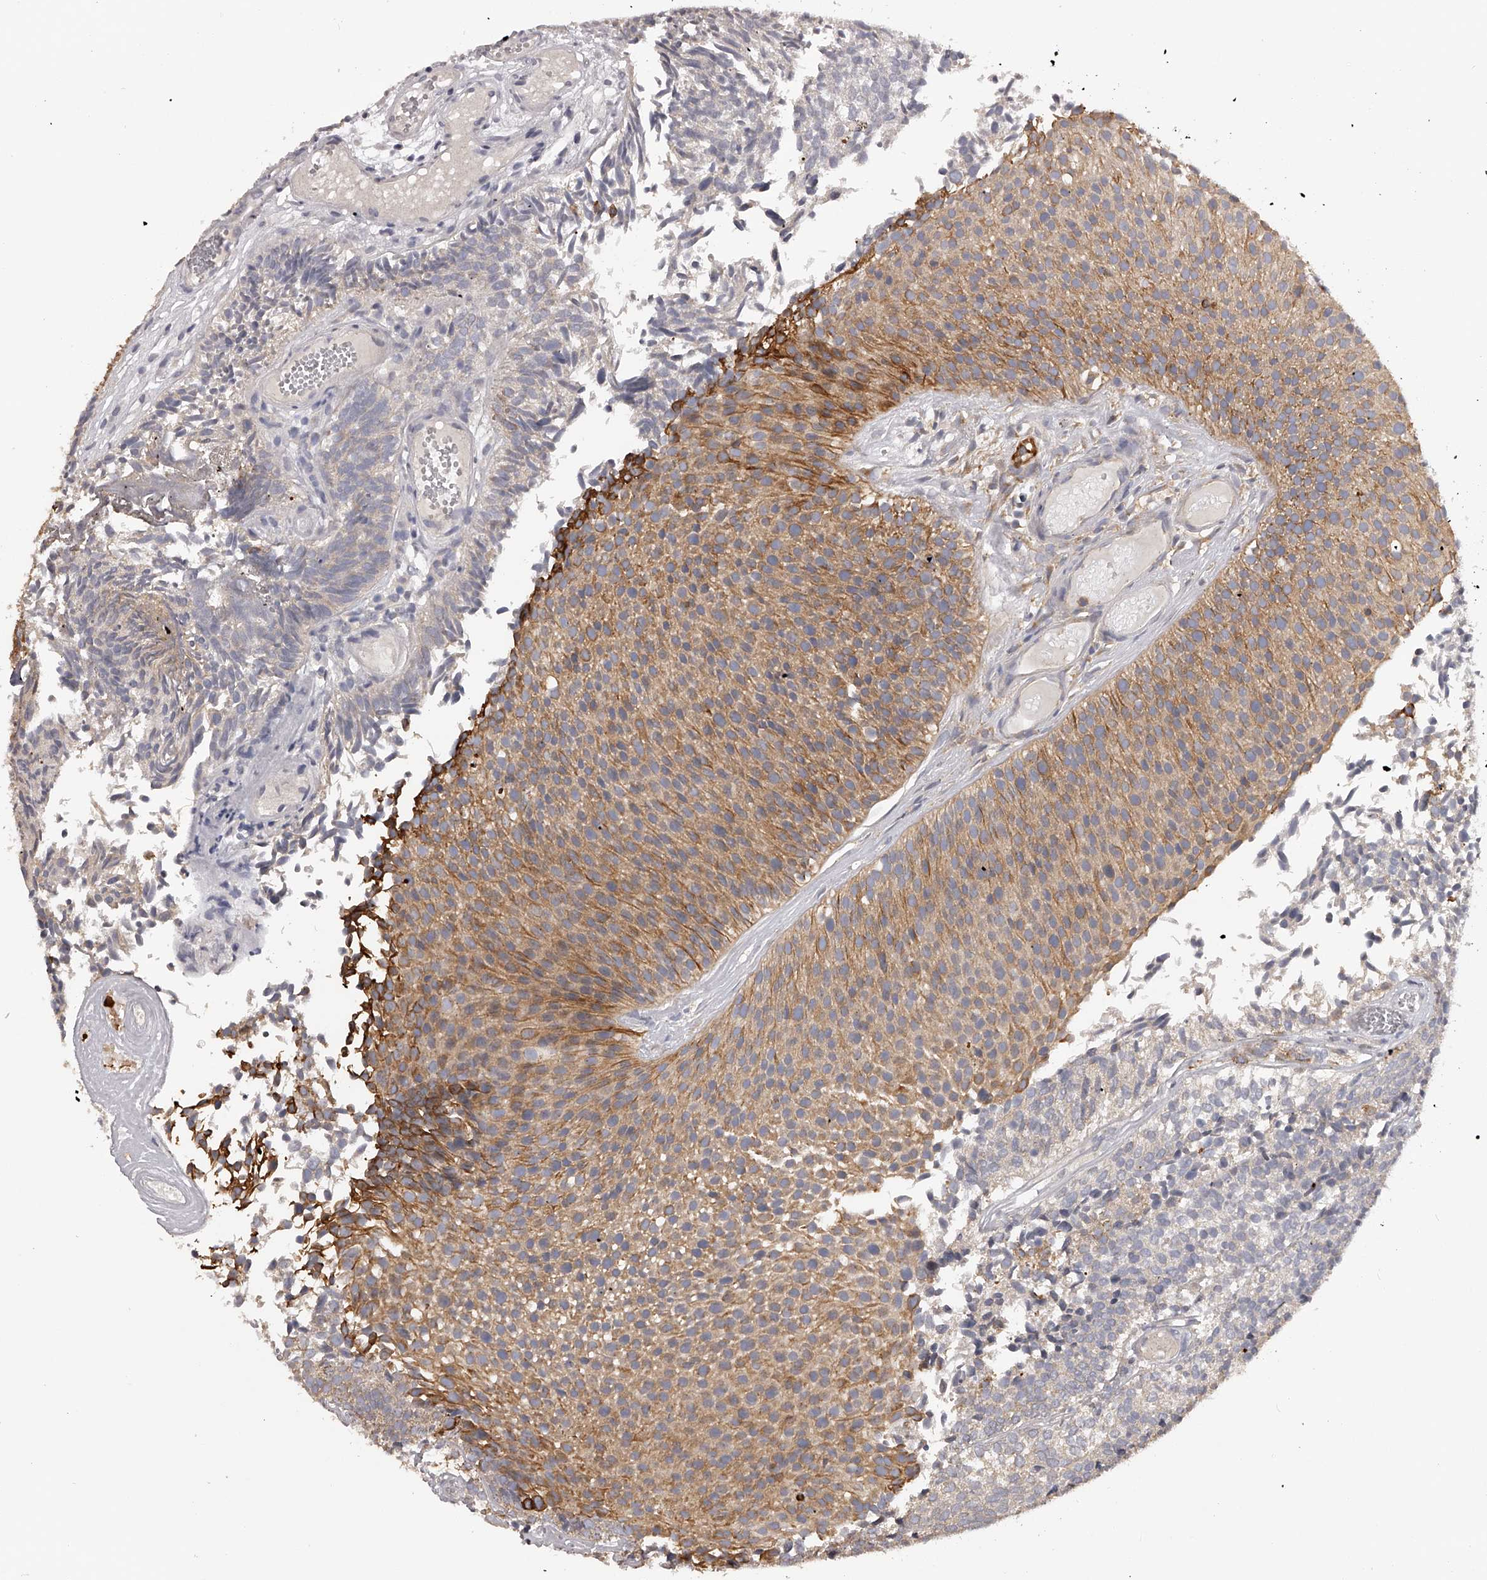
{"staining": {"intensity": "moderate", "quantity": ">75%", "location": "cytoplasmic/membranous"}, "tissue": "urothelial cancer", "cell_type": "Tumor cells", "image_type": "cancer", "snomed": [{"axis": "morphology", "description": "Urothelial carcinoma, Low grade"}, {"axis": "topography", "description": "Urinary bladder"}], "caption": "Urothelial cancer tissue displays moderate cytoplasmic/membranous expression in about >75% of tumor cells, visualized by immunohistochemistry. (Brightfield microscopy of DAB IHC at high magnification).", "gene": "TNN", "patient": {"sex": "male", "age": 86}}